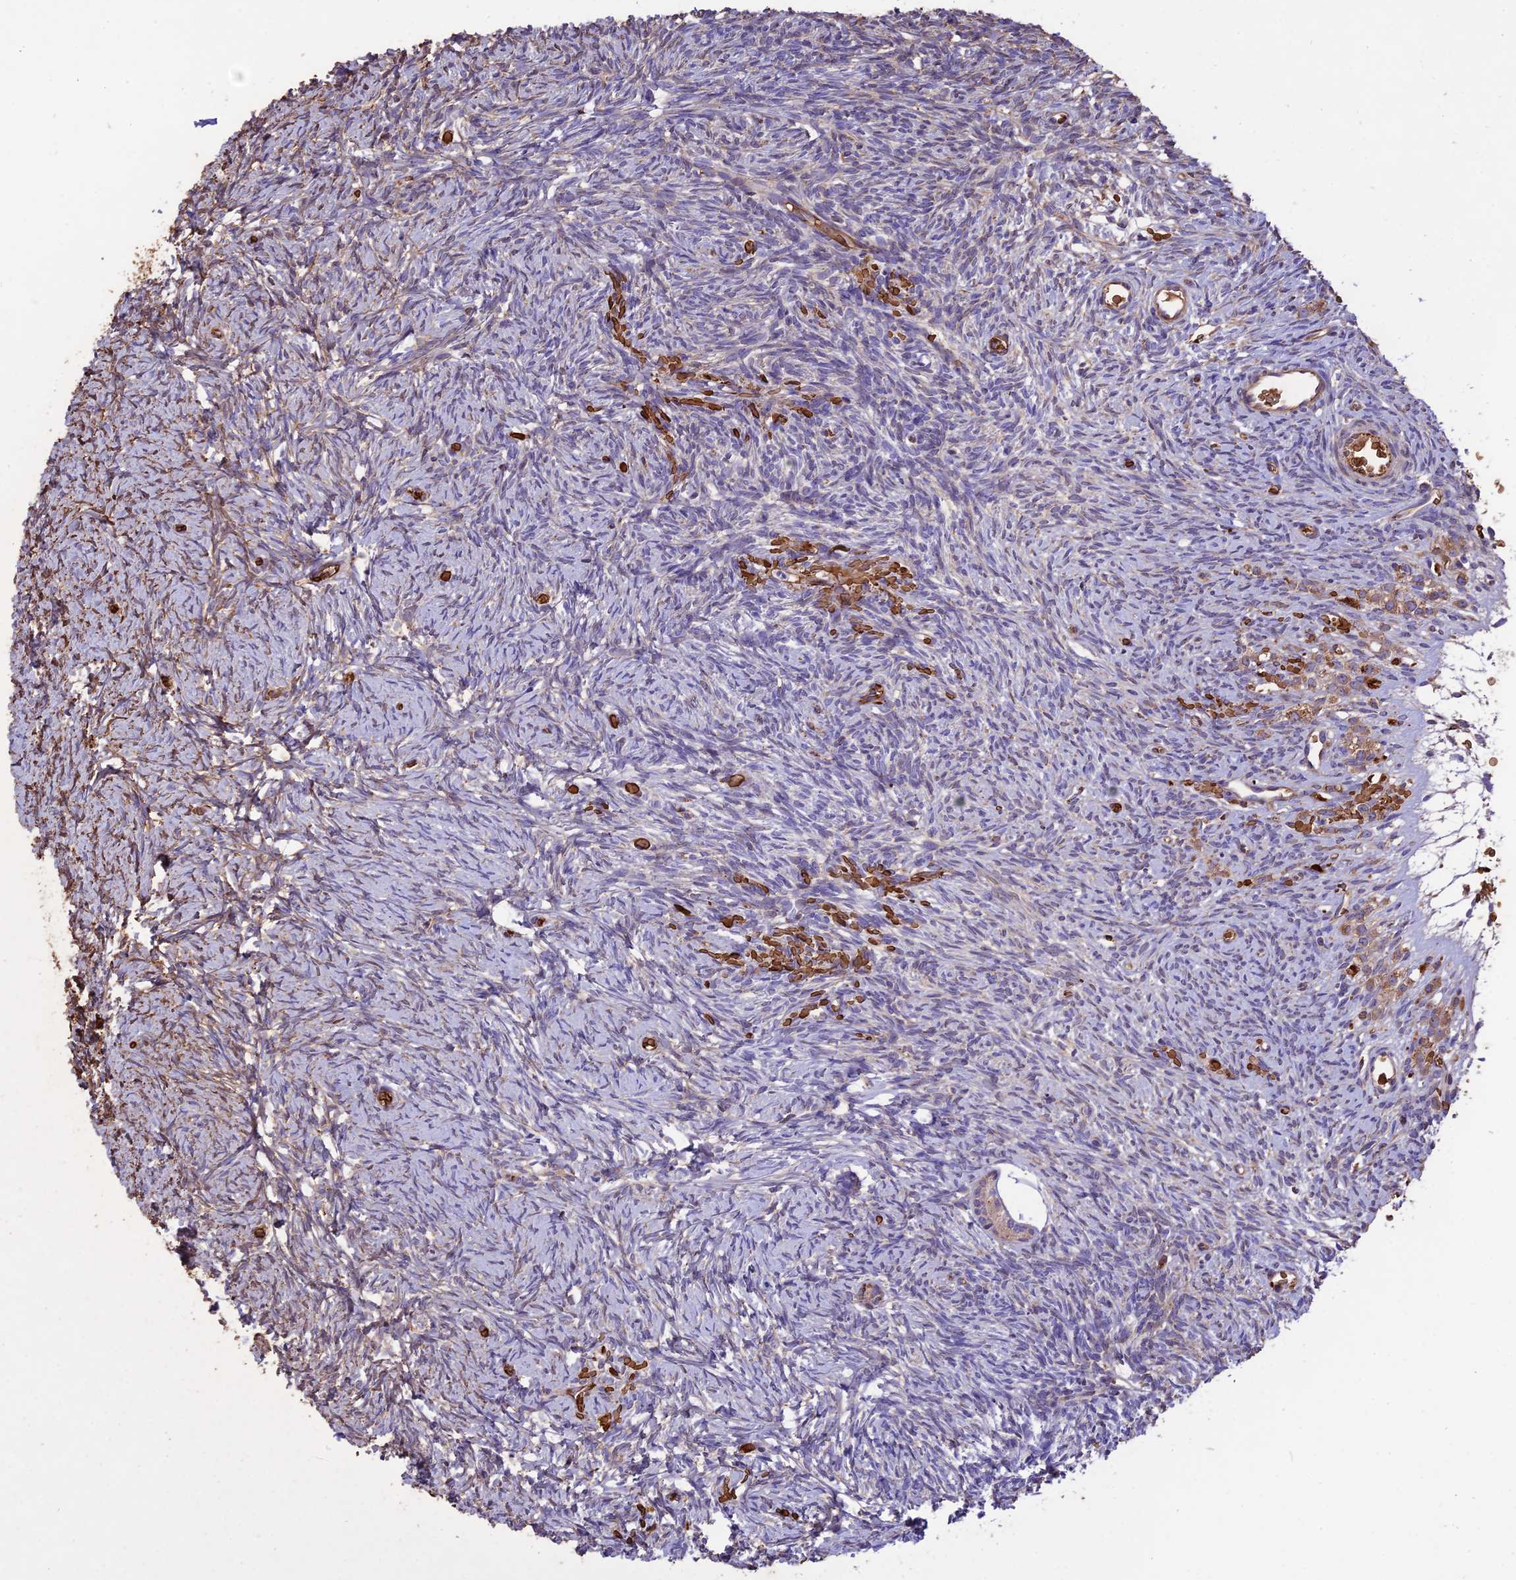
{"staining": {"intensity": "weak", "quantity": "<25%", "location": "cytoplasmic/membranous"}, "tissue": "ovary", "cell_type": "Follicle cells", "image_type": "normal", "snomed": [{"axis": "morphology", "description": "Normal tissue, NOS"}, {"axis": "topography", "description": "Ovary"}], "caption": "High power microscopy micrograph of an immunohistochemistry photomicrograph of normal ovary, revealing no significant positivity in follicle cells. The staining was performed using DAB to visualize the protein expression in brown, while the nuclei were stained in blue with hematoxylin (Magnification: 20x).", "gene": "TTC4", "patient": {"sex": "female", "age": 39}}